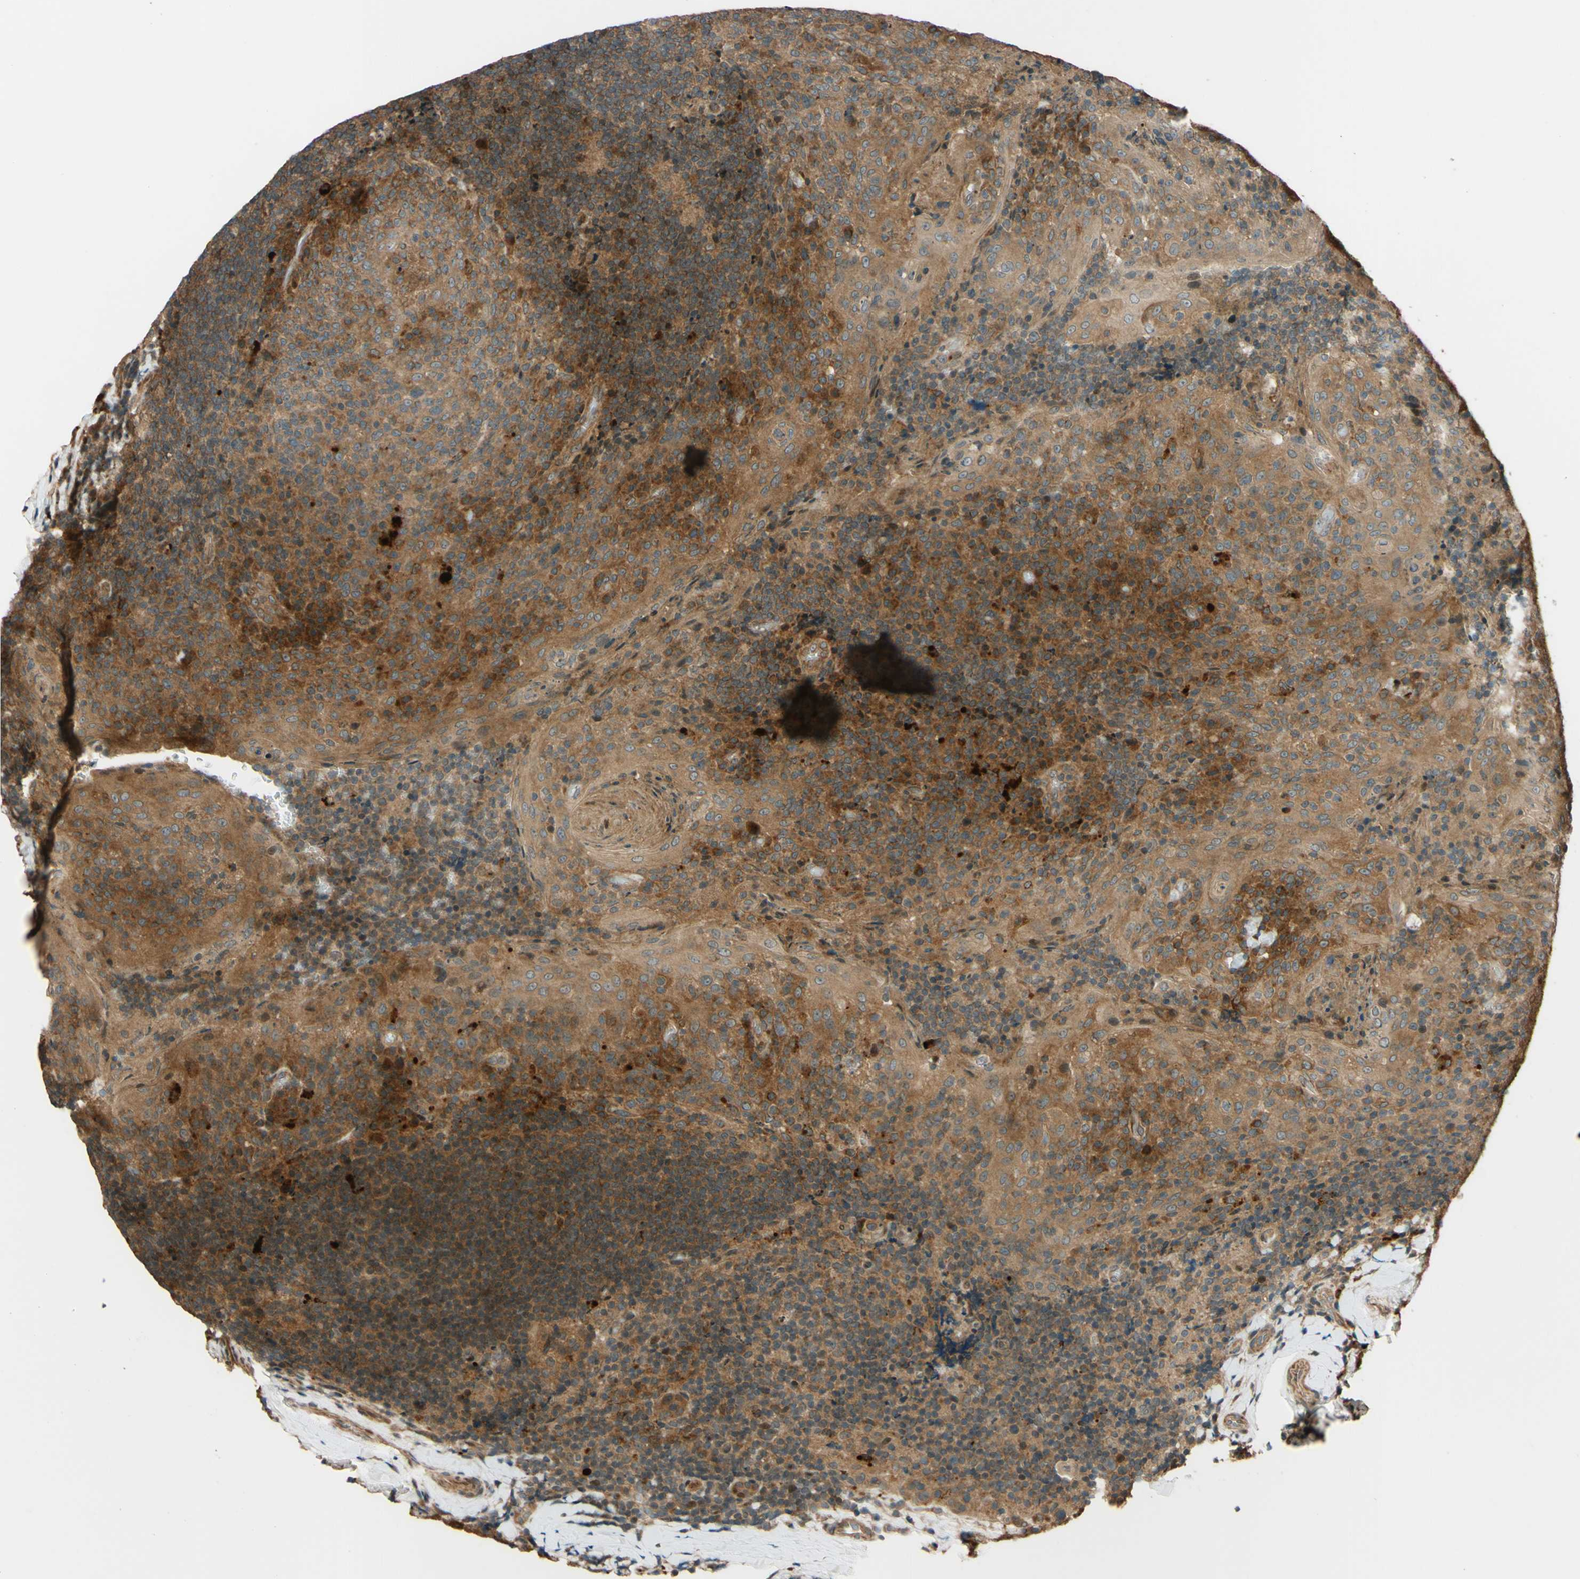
{"staining": {"intensity": "weak", "quantity": ">75%", "location": "cytoplasmic/membranous"}, "tissue": "tonsil", "cell_type": "Germinal center cells", "image_type": "normal", "snomed": [{"axis": "morphology", "description": "Normal tissue, NOS"}, {"axis": "topography", "description": "Tonsil"}], "caption": "The histopathology image reveals staining of normal tonsil, revealing weak cytoplasmic/membranous protein positivity (brown color) within germinal center cells.", "gene": "RNF19A", "patient": {"sex": "male", "age": 17}}